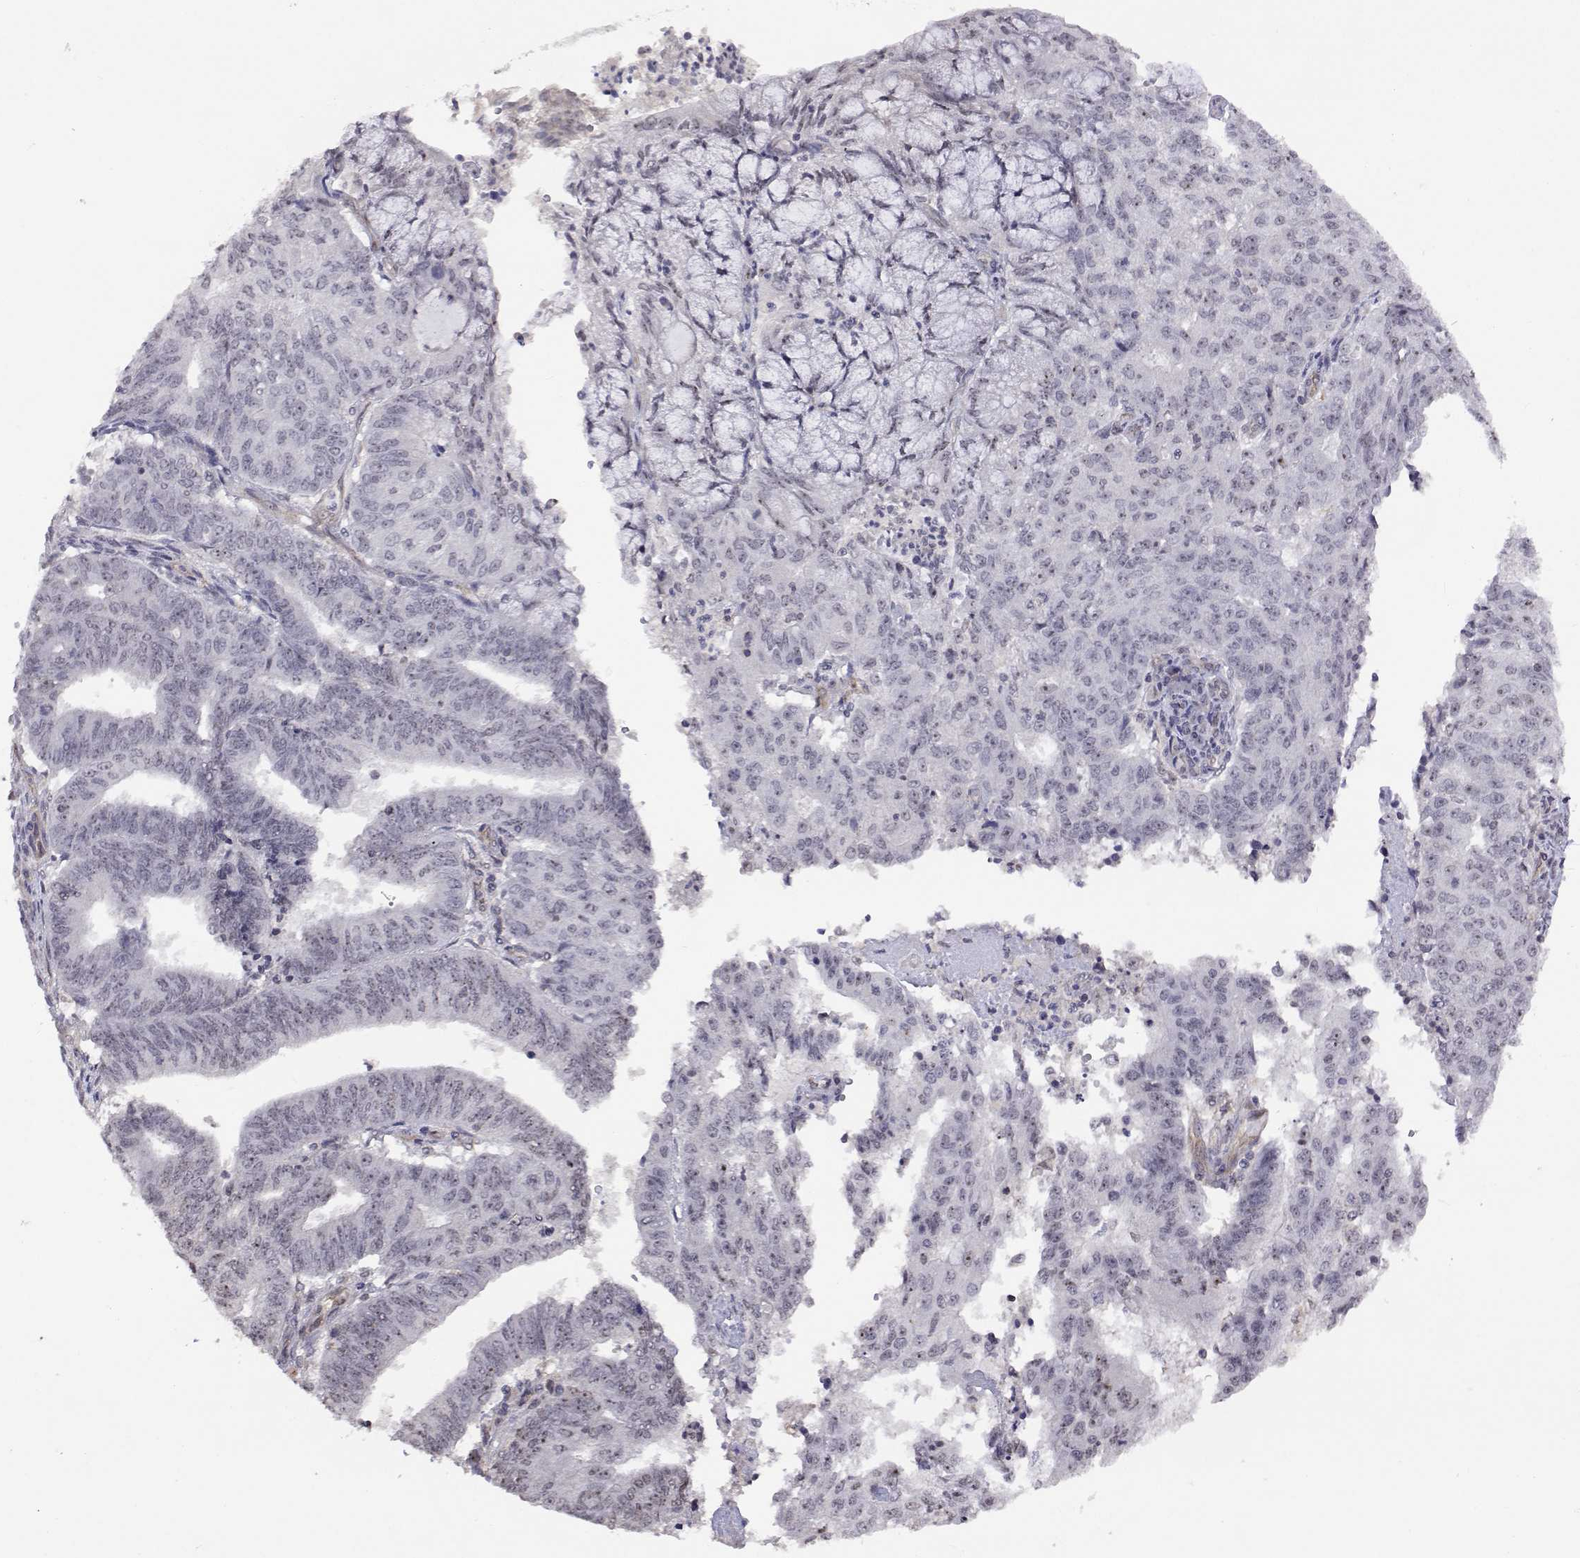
{"staining": {"intensity": "weak", "quantity": "<25%", "location": "nuclear"}, "tissue": "endometrial cancer", "cell_type": "Tumor cells", "image_type": "cancer", "snomed": [{"axis": "morphology", "description": "Adenocarcinoma, NOS"}, {"axis": "topography", "description": "Endometrium"}], "caption": "Image shows no protein staining in tumor cells of endometrial adenocarcinoma tissue. Nuclei are stained in blue.", "gene": "NHP2", "patient": {"sex": "female", "age": 82}}